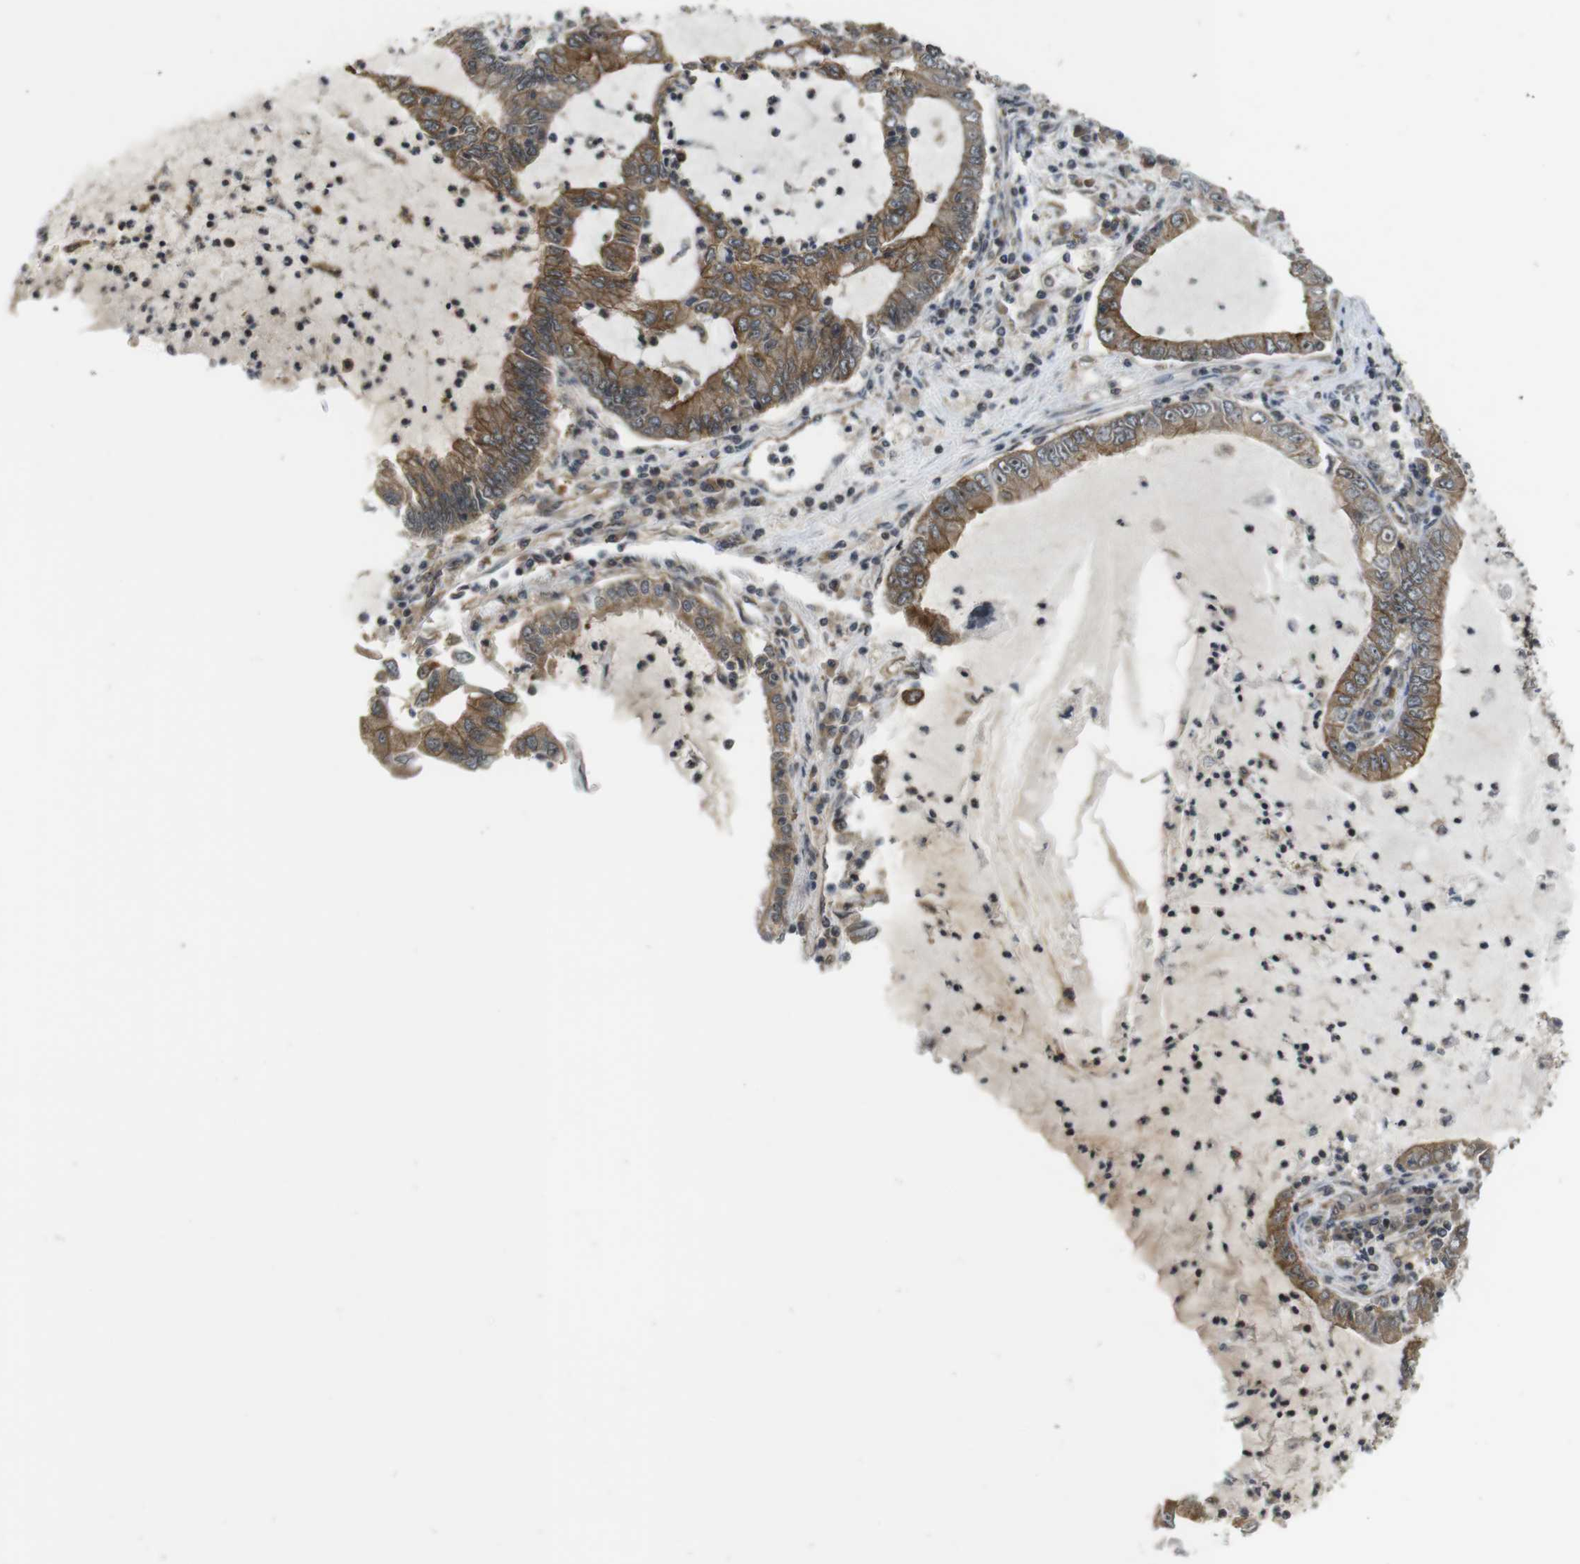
{"staining": {"intensity": "moderate", "quantity": ">75%", "location": "cytoplasmic/membranous"}, "tissue": "lung cancer", "cell_type": "Tumor cells", "image_type": "cancer", "snomed": [{"axis": "morphology", "description": "Adenocarcinoma, NOS"}, {"axis": "topography", "description": "Lung"}], "caption": "A high-resolution photomicrograph shows immunohistochemistry staining of adenocarcinoma (lung), which exhibits moderate cytoplasmic/membranous expression in approximately >75% of tumor cells.", "gene": "CC2D1A", "patient": {"sex": "female", "age": 51}}